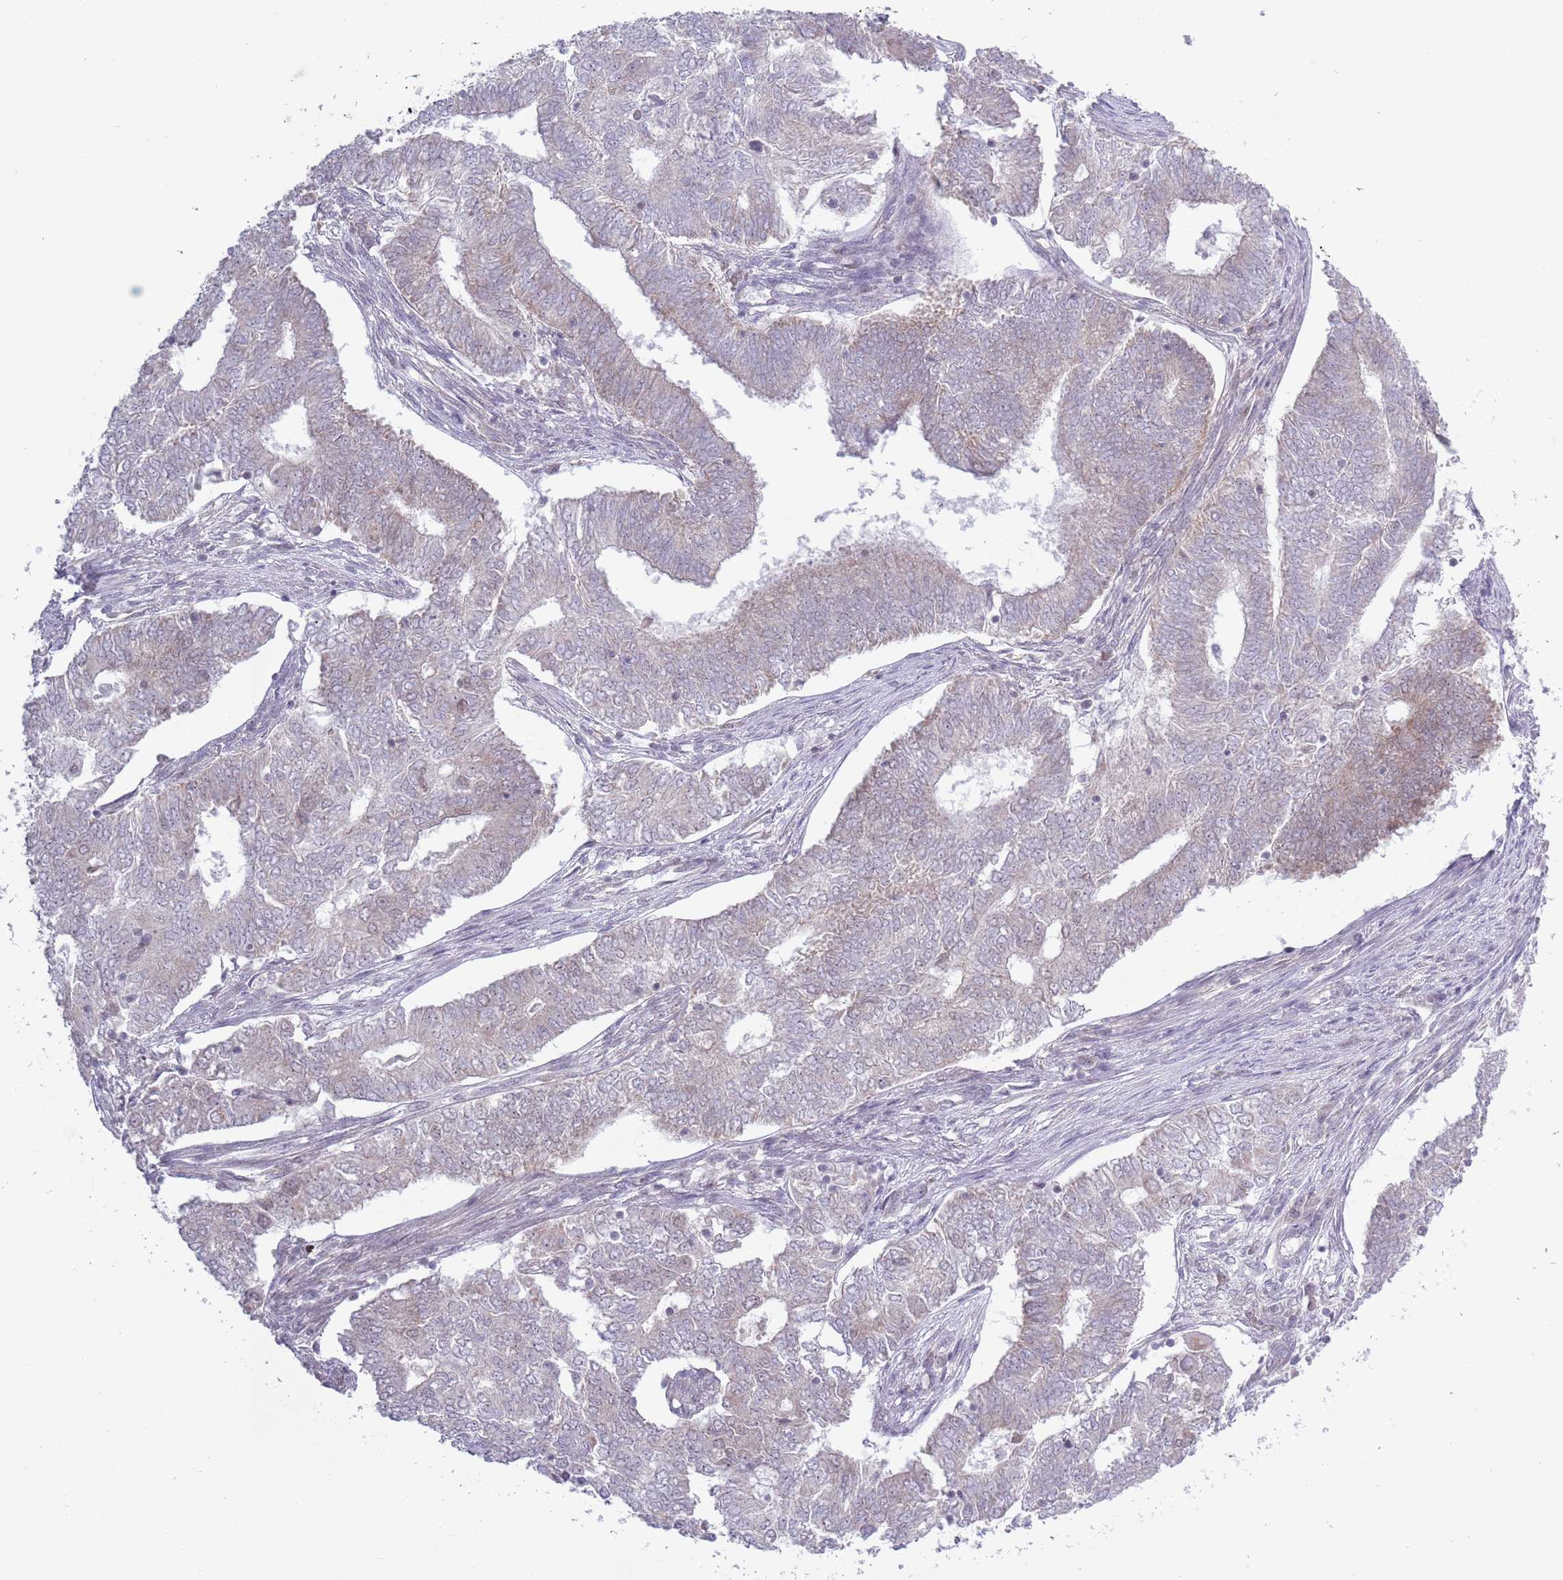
{"staining": {"intensity": "weak", "quantity": "<25%", "location": "cytoplasmic/membranous"}, "tissue": "endometrial cancer", "cell_type": "Tumor cells", "image_type": "cancer", "snomed": [{"axis": "morphology", "description": "Adenocarcinoma, NOS"}, {"axis": "topography", "description": "Endometrium"}], "caption": "High power microscopy histopathology image of an immunohistochemistry (IHC) histopathology image of endometrial adenocarcinoma, revealing no significant expression in tumor cells. The staining is performed using DAB (3,3'-diaminobenzidine) brown chromogen with nuclei counter-stained in using hematoxylin.", "gene": "MRPL34", "patient": {"sex": "female", "age": 62}}